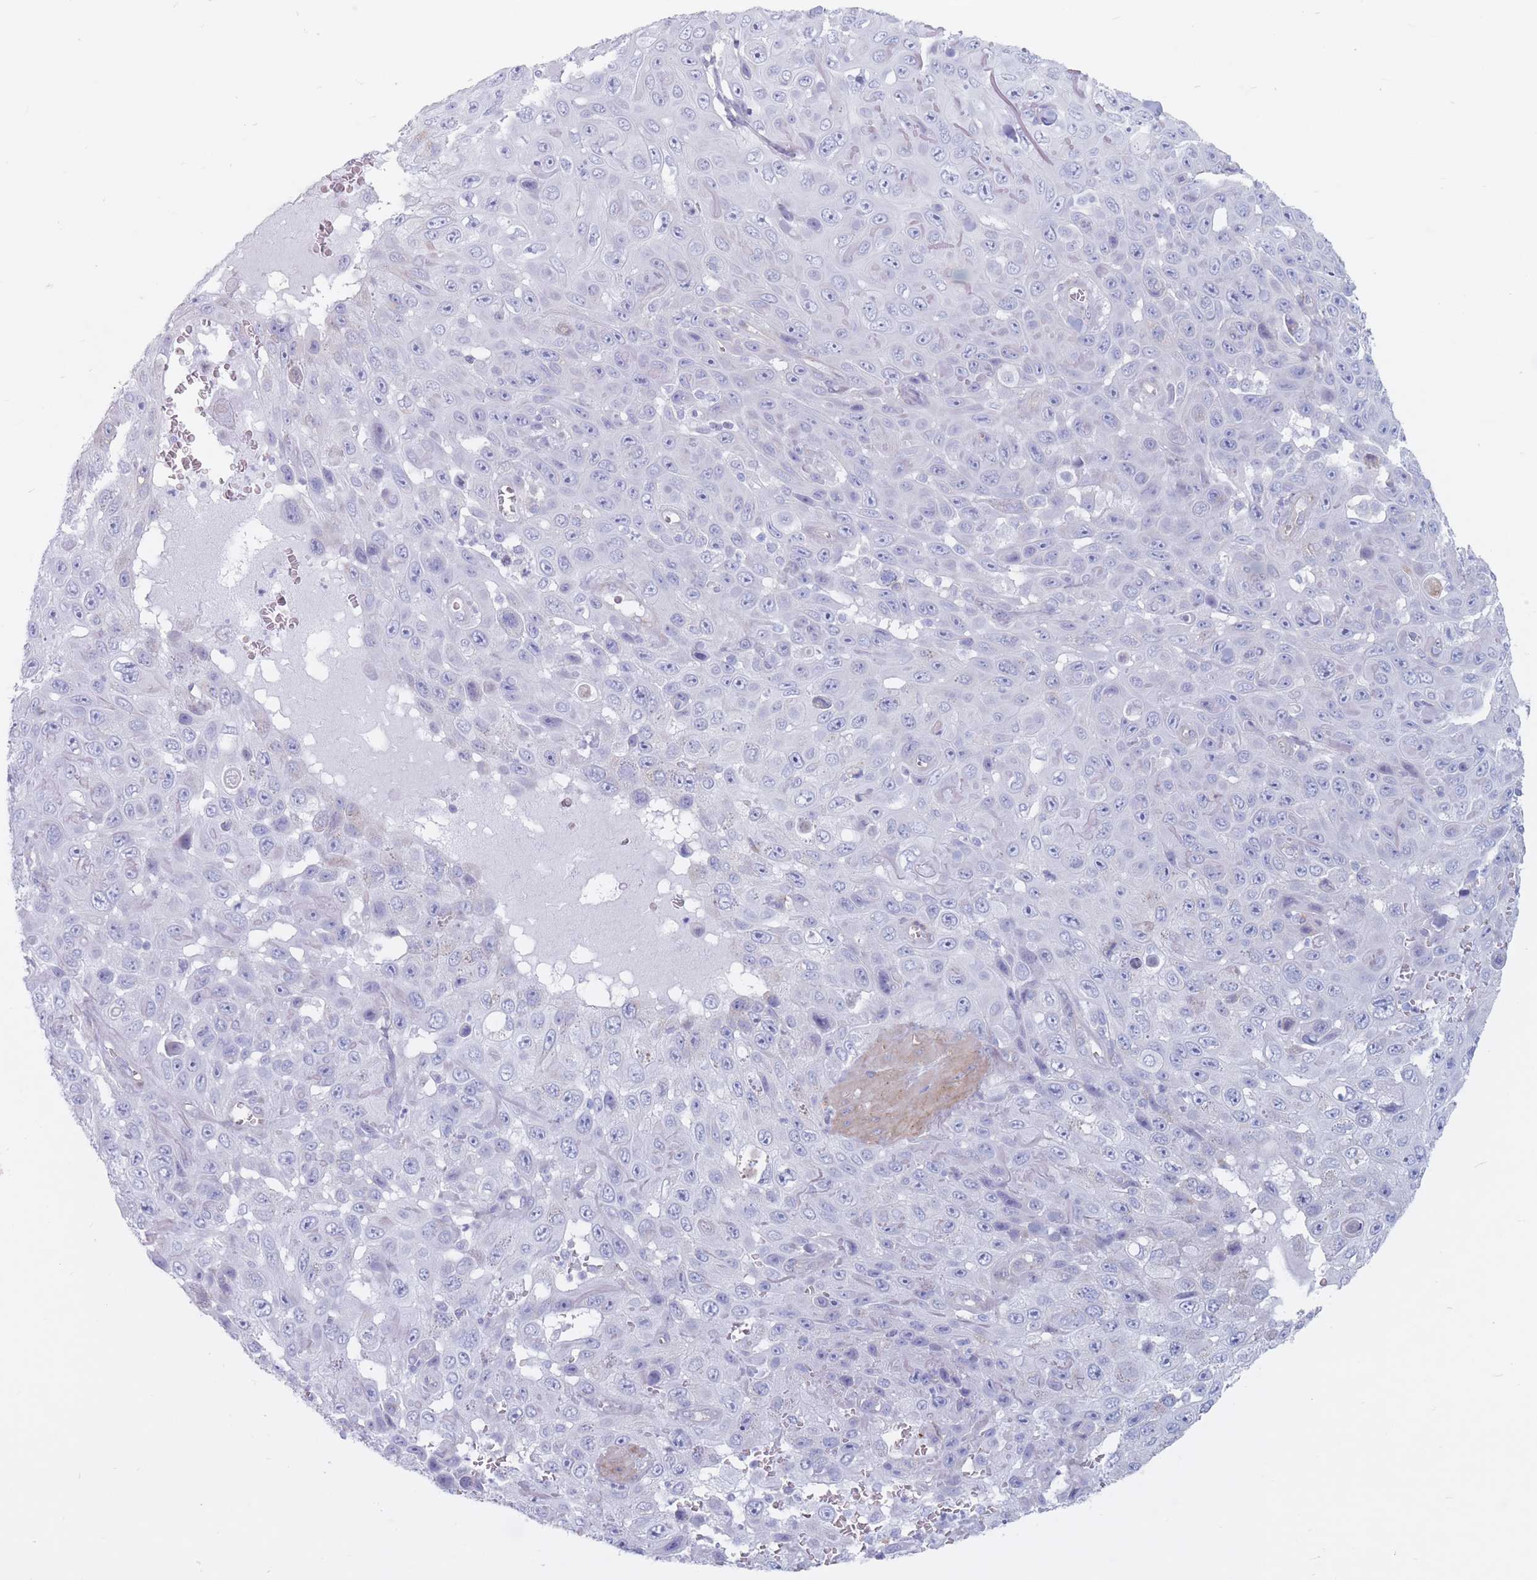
{"staining": {"intensity": "moderate", "quantity": "<25%", "location": "cytoplasmic/membranous"}, "tissue": "skin cancer", "cell_type": "Tumor cells", "image_type": "cancer", "snomed": [{"axis": "morphology", "description": "Squamous cell carcinoma, NOS"}, {"axis": "topography", "description": "Skin"}], "caption": "Immunohistochemical staining of squamous cell carcinoma (skin) demonstrates low levels of moderate cytoplasmic/membranous staining in about <25% of tumor cells.", "gene": "PLPP1", "patient": {"sex": "male", "age": 82}}